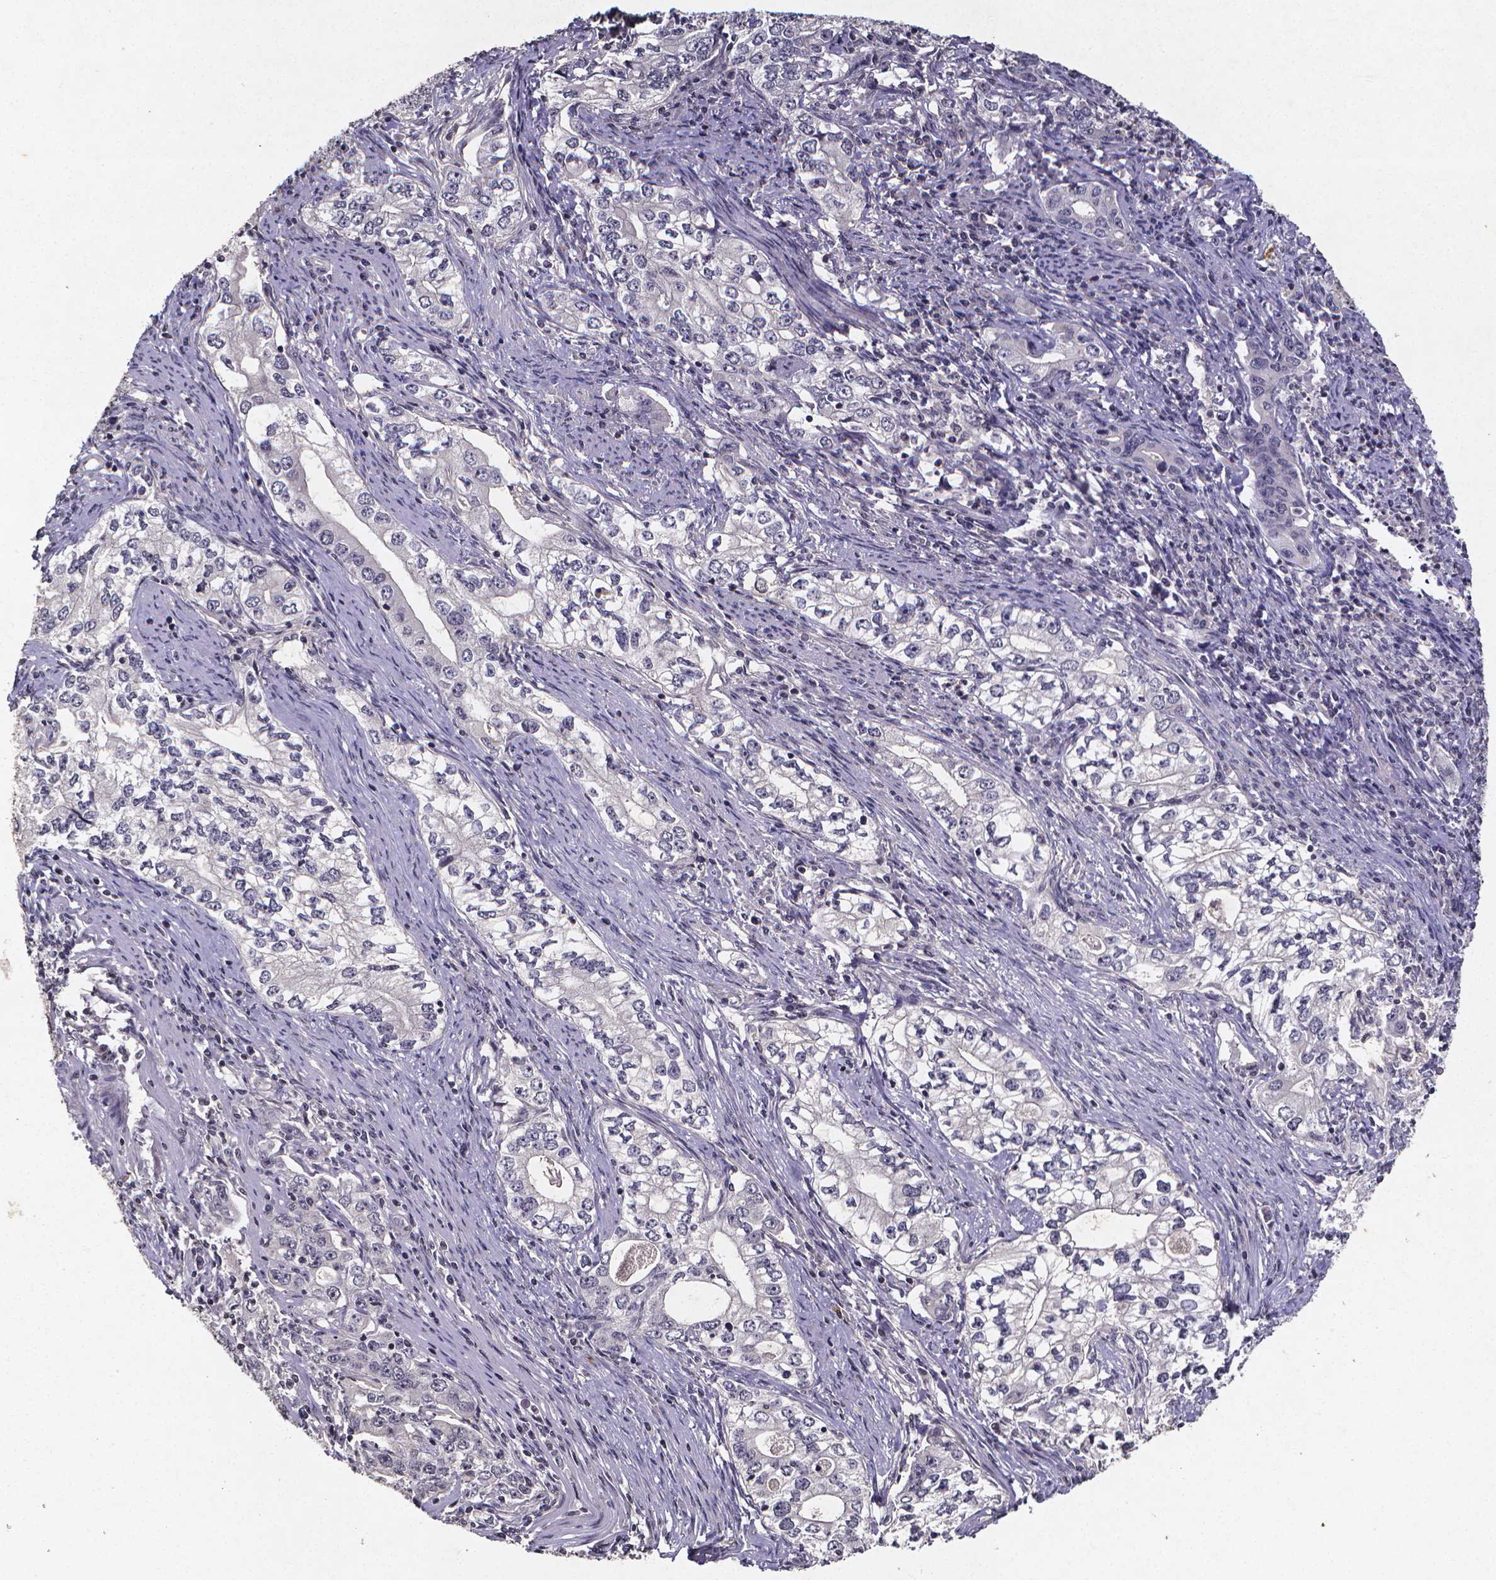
{"staining": {"intensity": "negative", "quantity": "none", "location": "none"}, "tissue": "stomach cancer", "cell_type": "Tumor cells", "image_type": "cancer", "snomed": [{"axis": "morphology", "description": "Adenocarcinoma, NOS"}, {"axis": "topography", "description": "Stomach, lower"}], "caption": "Micrograph shows no significant protein expression in tumor cells of stomach adenocarcinoma. Nuclei are stained in blue.", "gene": "TP73", "patient": {"sex": "female", "age": 72}}